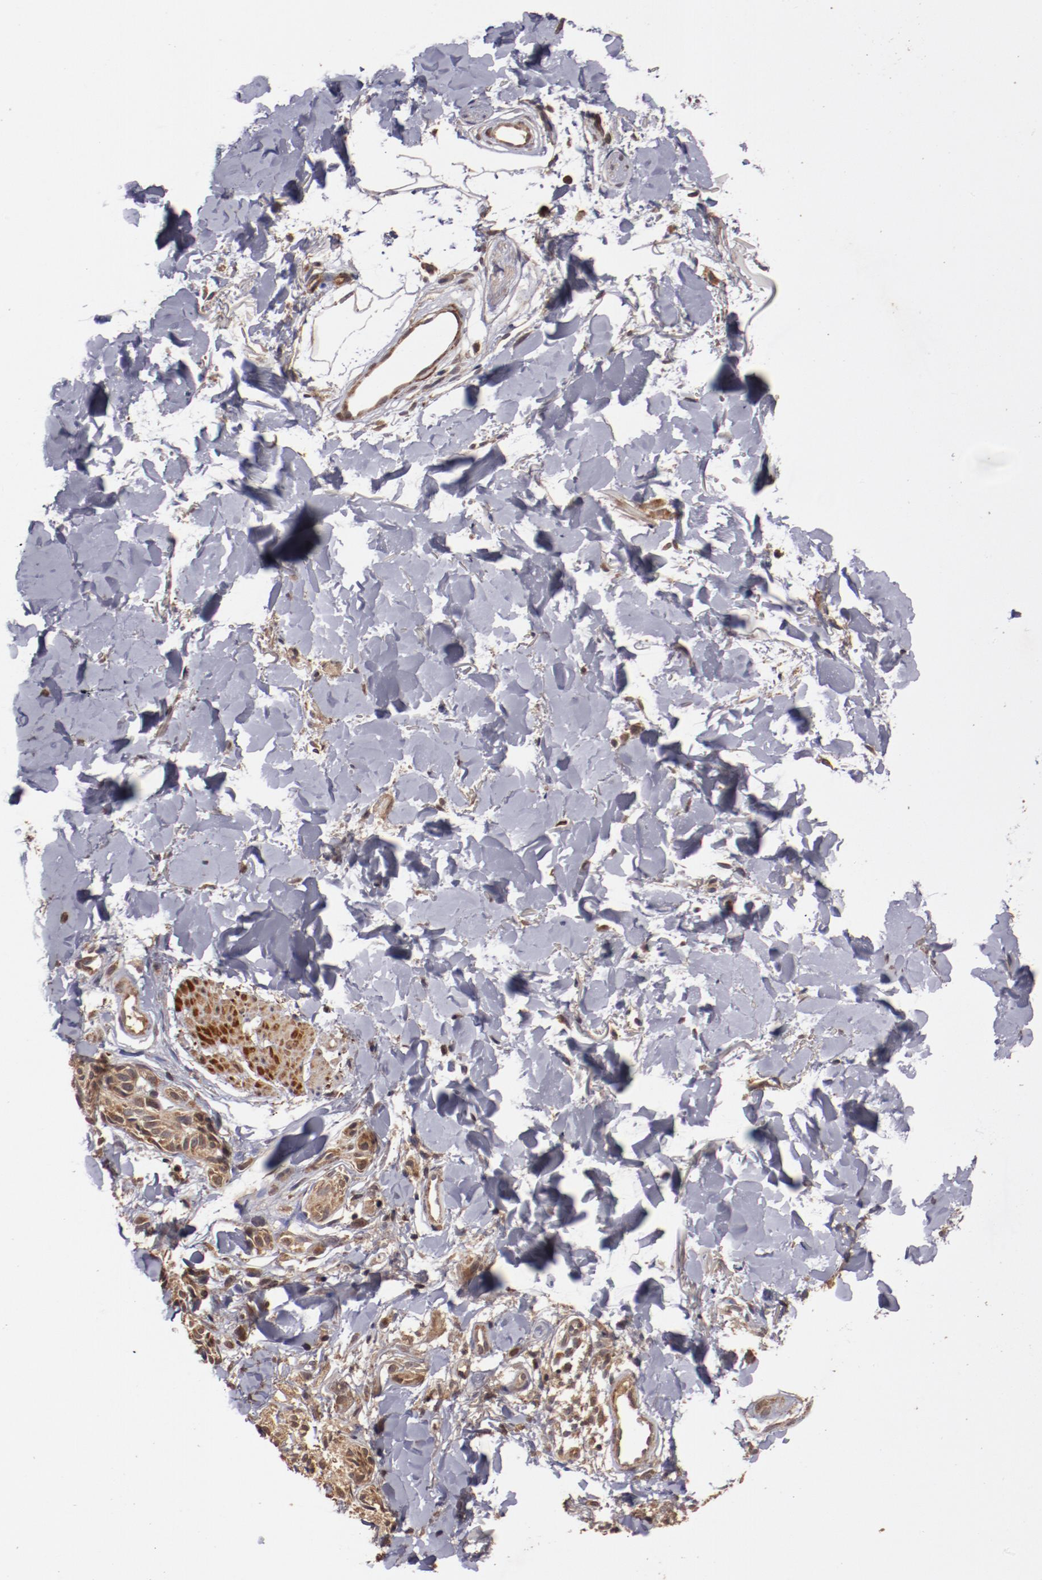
{"staining": {"intensity": "moderate", "quantity": ">75%", "location": "cytoplasmic/membranous"}, "tissue": "melanoma", "cell_type": "Tumor cells", "image_type": "cancer", "snomed": [{"axis": "morphology", "description": "Malignant melanoma, Metastatic site"}, {"axis": "topography", "description": "Skin"}], "caption": "Malignant melanoma (metastatic site) stained for a protein demonstrates moderate cytoplasmic/membranous positivity in tumor cells.", "gene": "TXNDC16", "patient": {"sex": "female", "age": 66}}